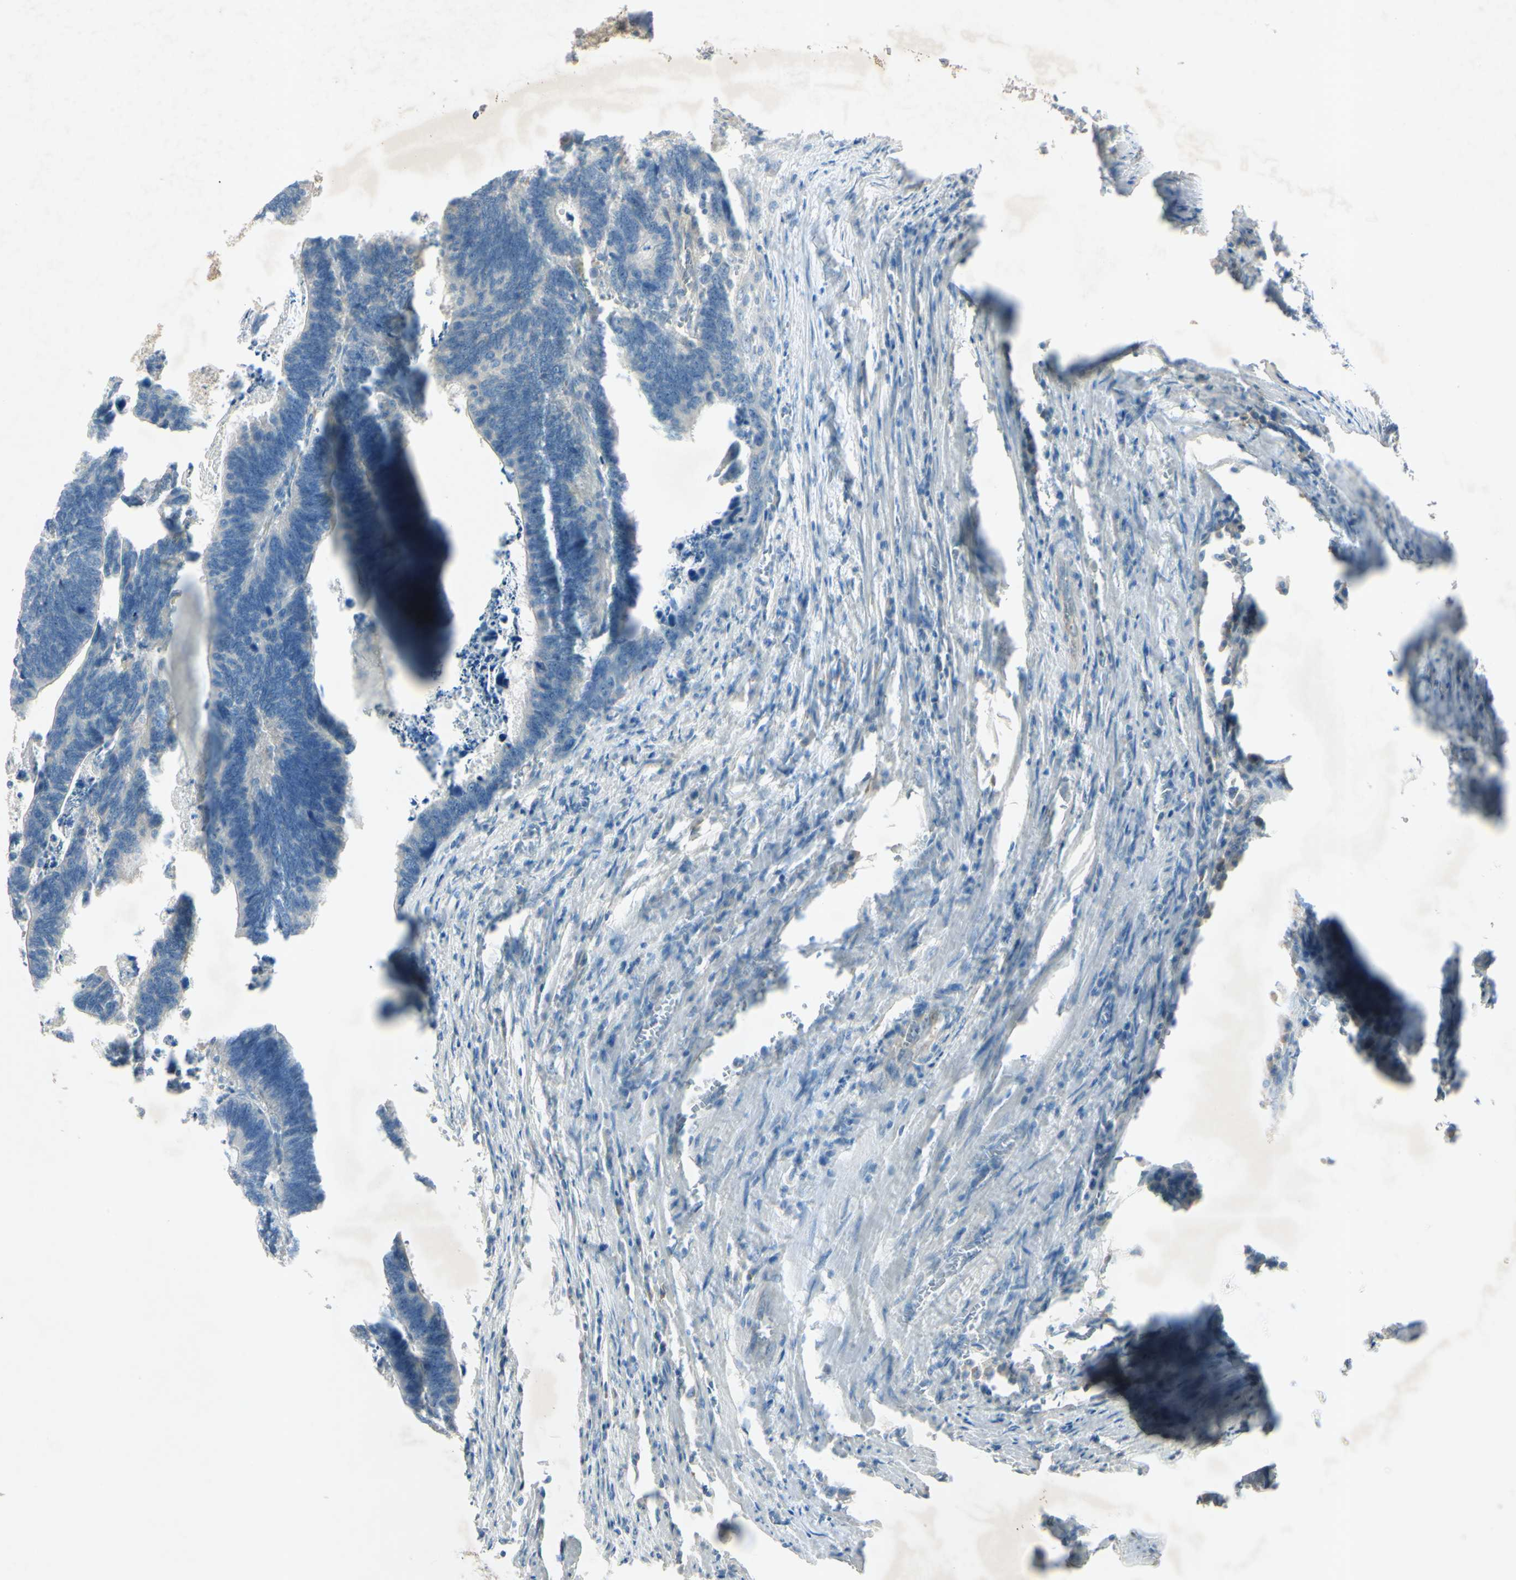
{"staining": {"intensity": "negative", "quantity": "none", "location": "none"}, "tissue": "colorectal cancer", "cell_type": "Tumor cells", "image_type": "cancer", "snomed": [{"axis": "morphology", "description": "Adenocarcinoma, NOS"}, {"axis": "topography", "description": "Colon"}], "caption": "This photomicrograph is of colorectal cancer (adenocarcinoma) stained with immunohistochemistry to label a protein in brown with the nuclei are counter-stained blue. There is no expression in tumor cells. The staining was performed using DAB to visualize the protein expression in brown, while the nuclei were stained in blue with hematoxylin (Magnification: 20x).", "gene": "AATK", "patient": {"sex": "male", "age": 72}}